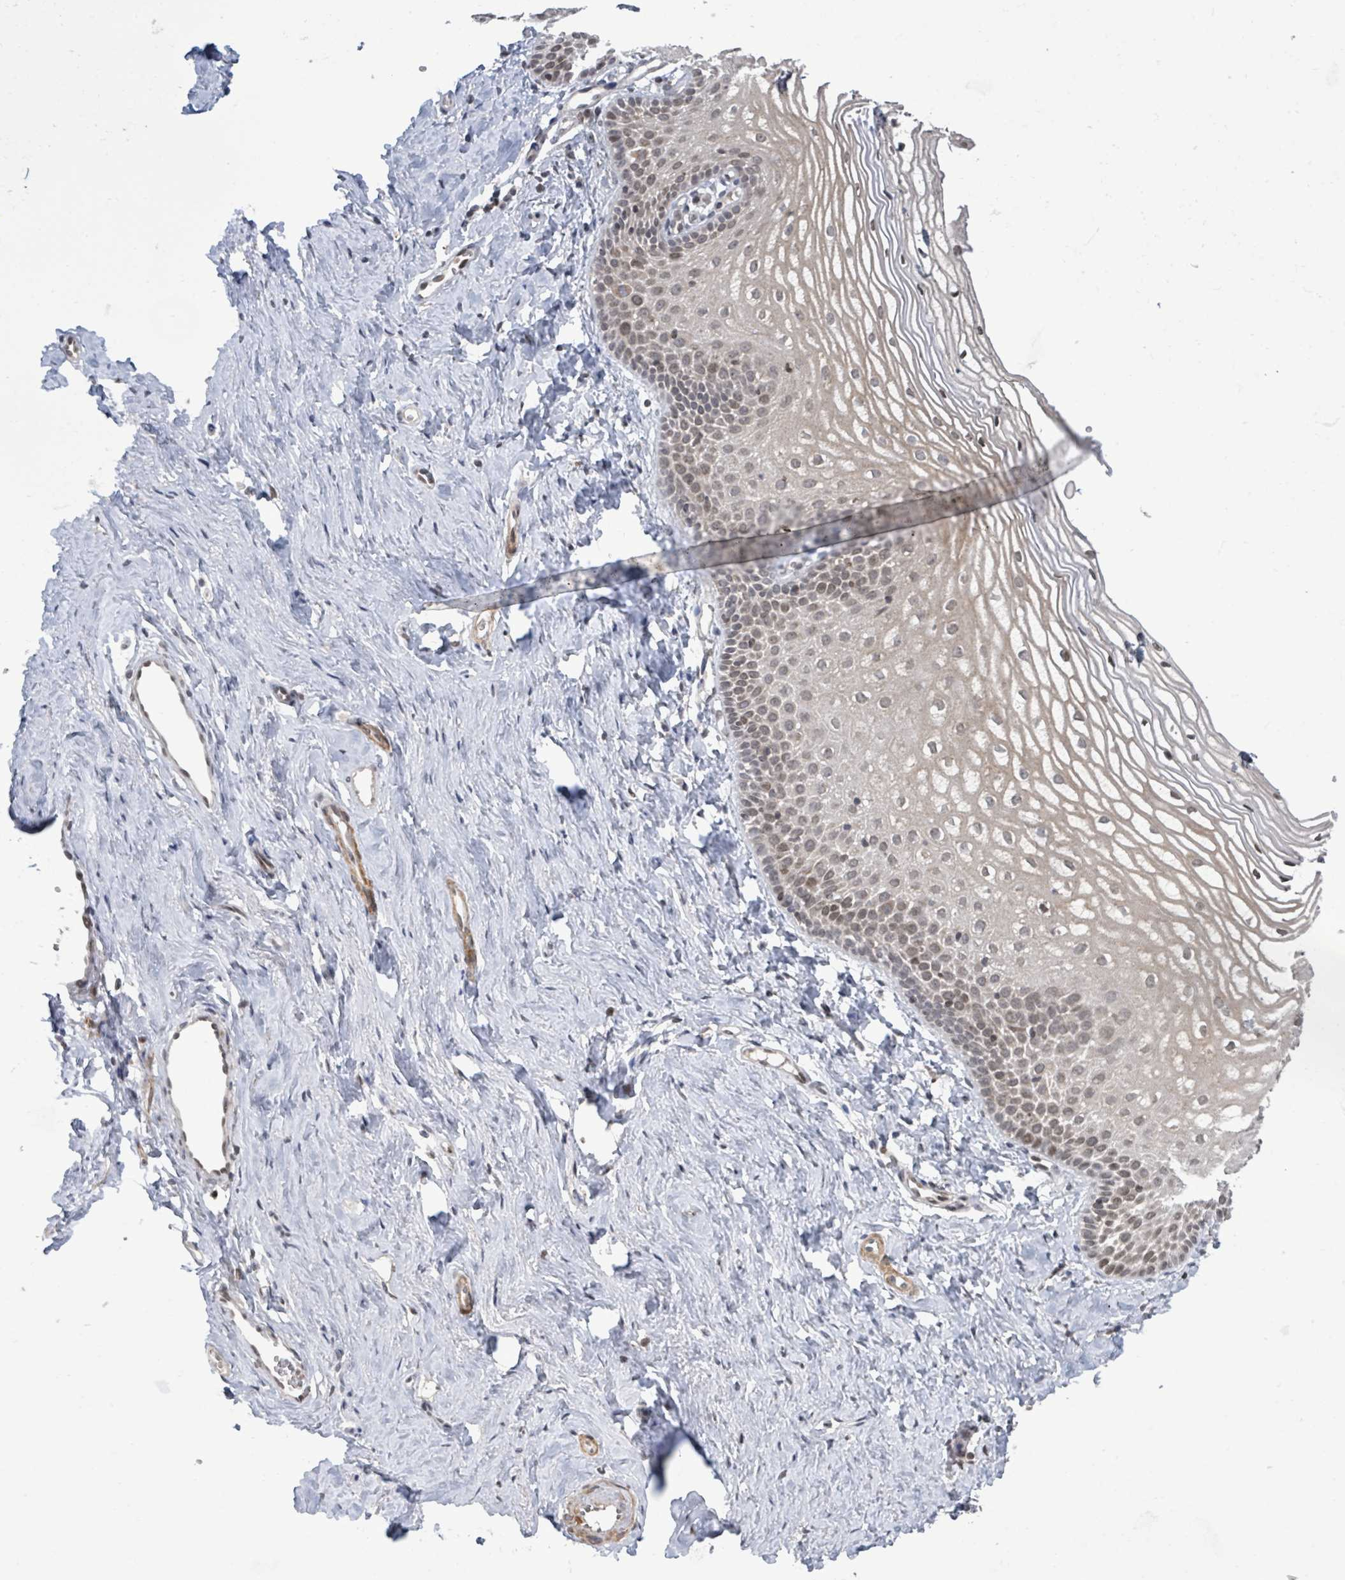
{"staining": {"intensity": "moderate", "quantity": "25%-75%", "location": "nuclear"}, "tissue": "vagina", "cell_type": "Squamous epithelial cells", "image_type": "normal", "snomed": [{"axis": "morphology", "description": "Normal tissue, NOS"}, {"axis": "topography", "description": "Vagina"}], "caption": "Immunohistochemical staining of benign human vagina displays moderate nuclear protein staining in about 25%-75% of squamous epithelial cells.", "gene": "SBF2", "patient": {"sex": "female", "age": 56}}